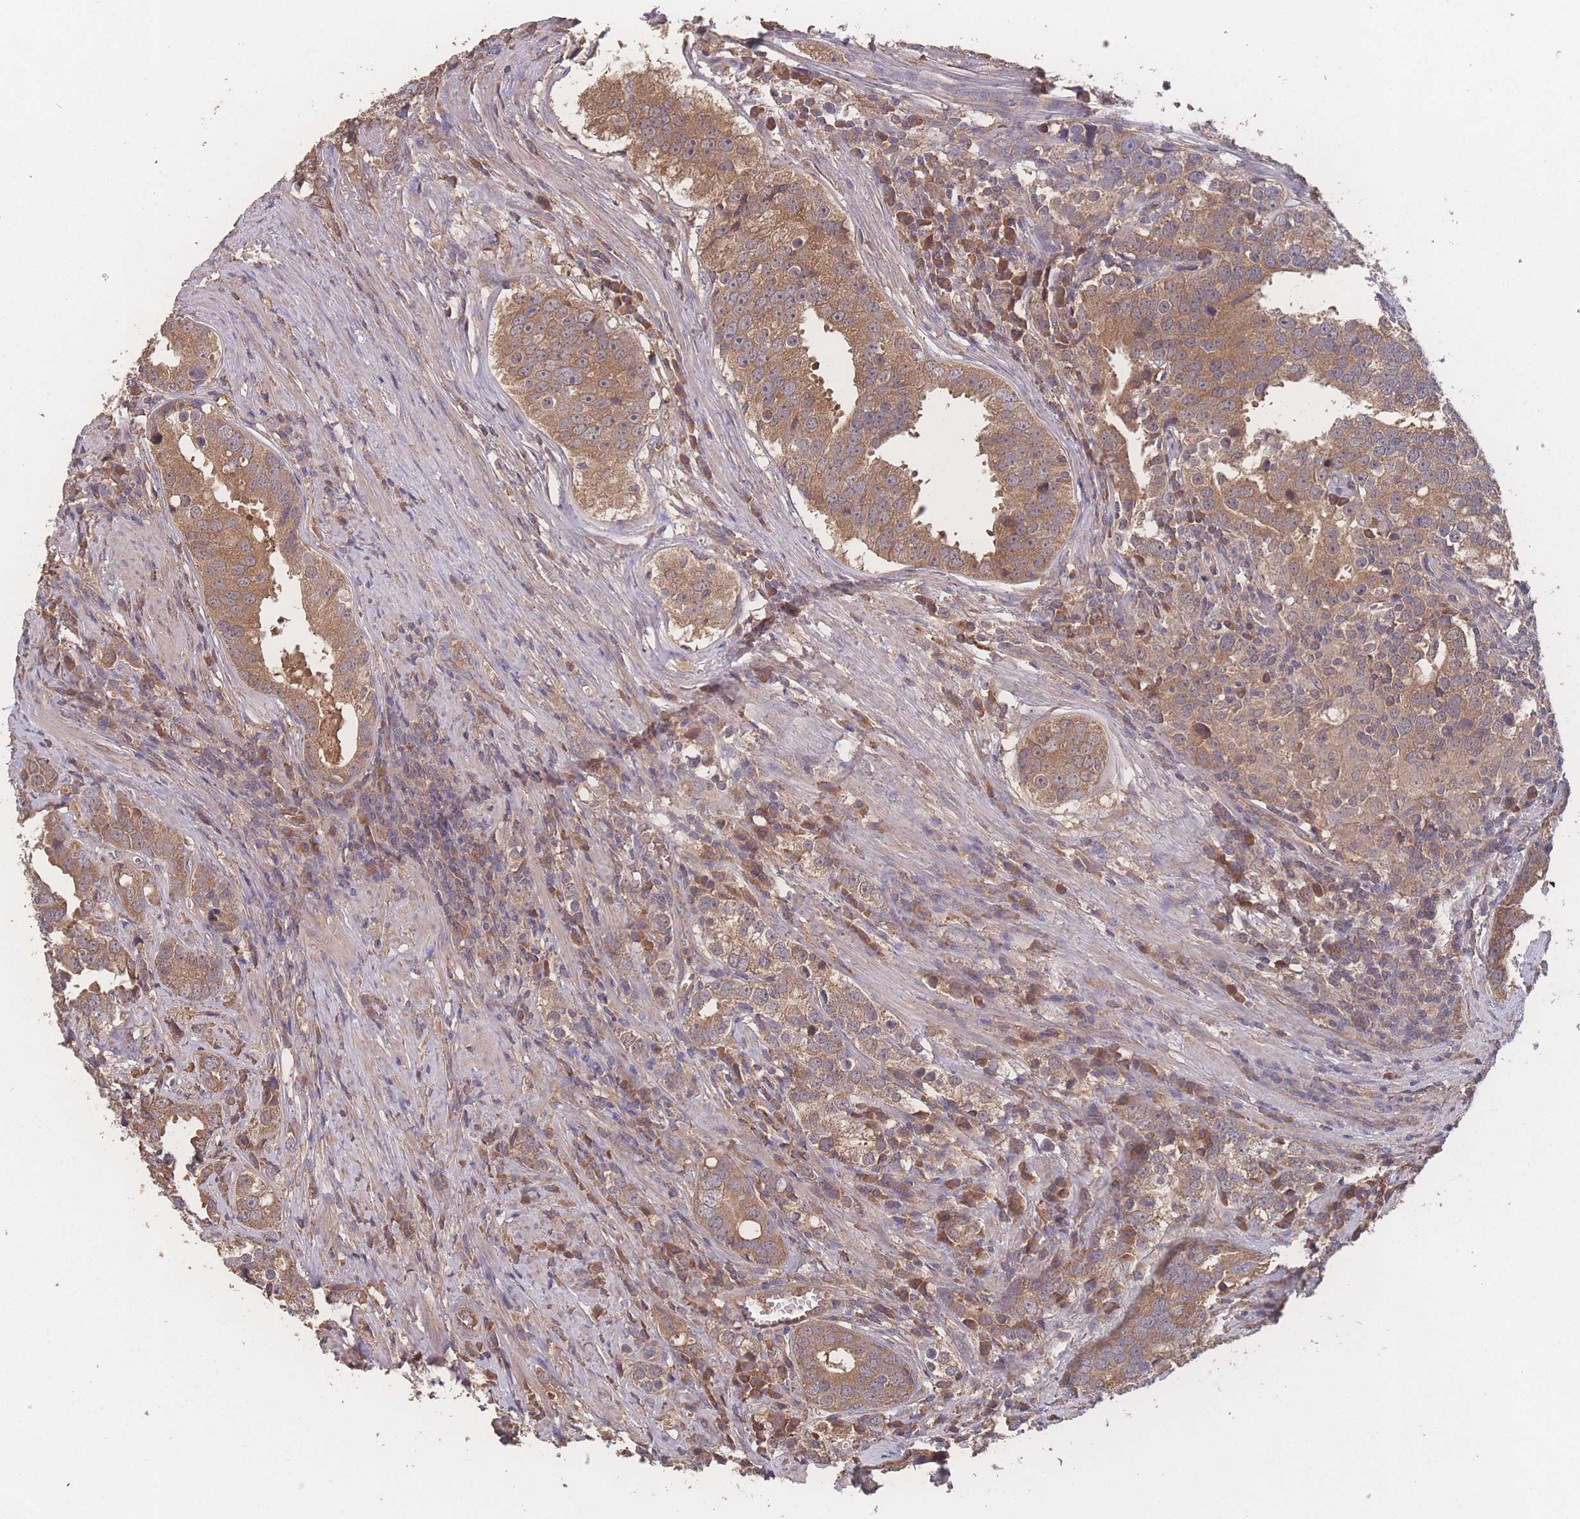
{"staining": {"intensity": "moderate", "quantity": ">75%", "location": "cytoplasmic/membranous"}, "tissue": "prostate cancer", "cell_type": "Tumor cells", "image_type": "cancer", "snomed": [{"axis": "morphology", "description": "Adenocarcinoma, High grade"}, {"axis": "topography", "description": "Prostate"}], "caption": "Moderate cytoplasmic/membranous protein staining is identified in about >75% of tumor cells in prostate cancer (adenocarcinoma (high-grade)).", "gene": "ATXN10", "patient": {"sex": "male", "age": 71}}